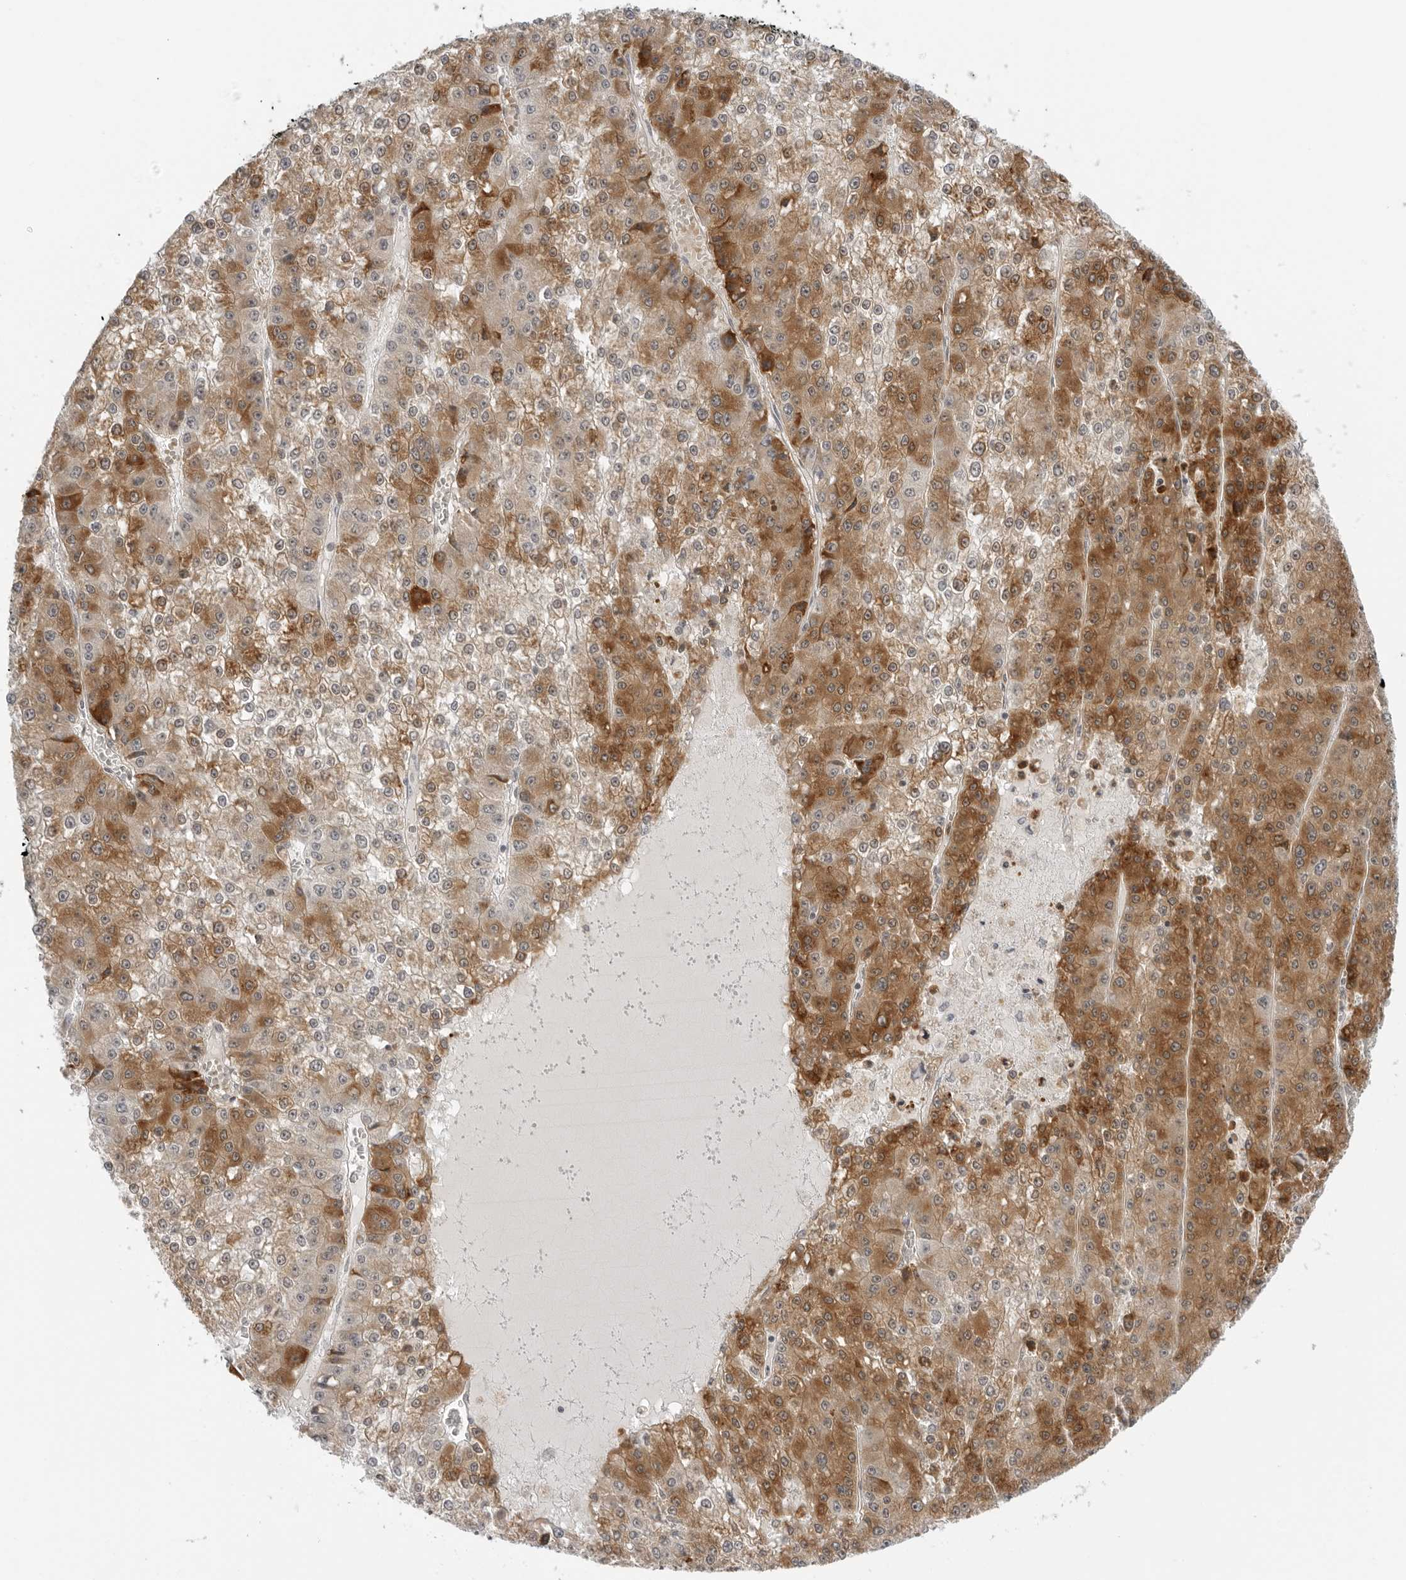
{"staining": {"intensity": "moderate", "quantity": ">75%", "location": "cytoplasmic/membranous"}, "tissue": "liver cancer", "cell_type": "Tumor cells", "image_type": "cancer", "snomed": [{"axis": "morphology", "description": "Carcinoma, Hepatocellular, NOS"}, {"axis": "topography", "description": "Liver"}], "caption": "Immunohistochemistry (DAB) staining of human hepatocellular carcinoma (liver) reveals moderate cytoplasmic/membranous protein staining in approximately >75% of tumor cells.", "gene": "SUGCT", "patient": {"sex": "female", "age": 73}}